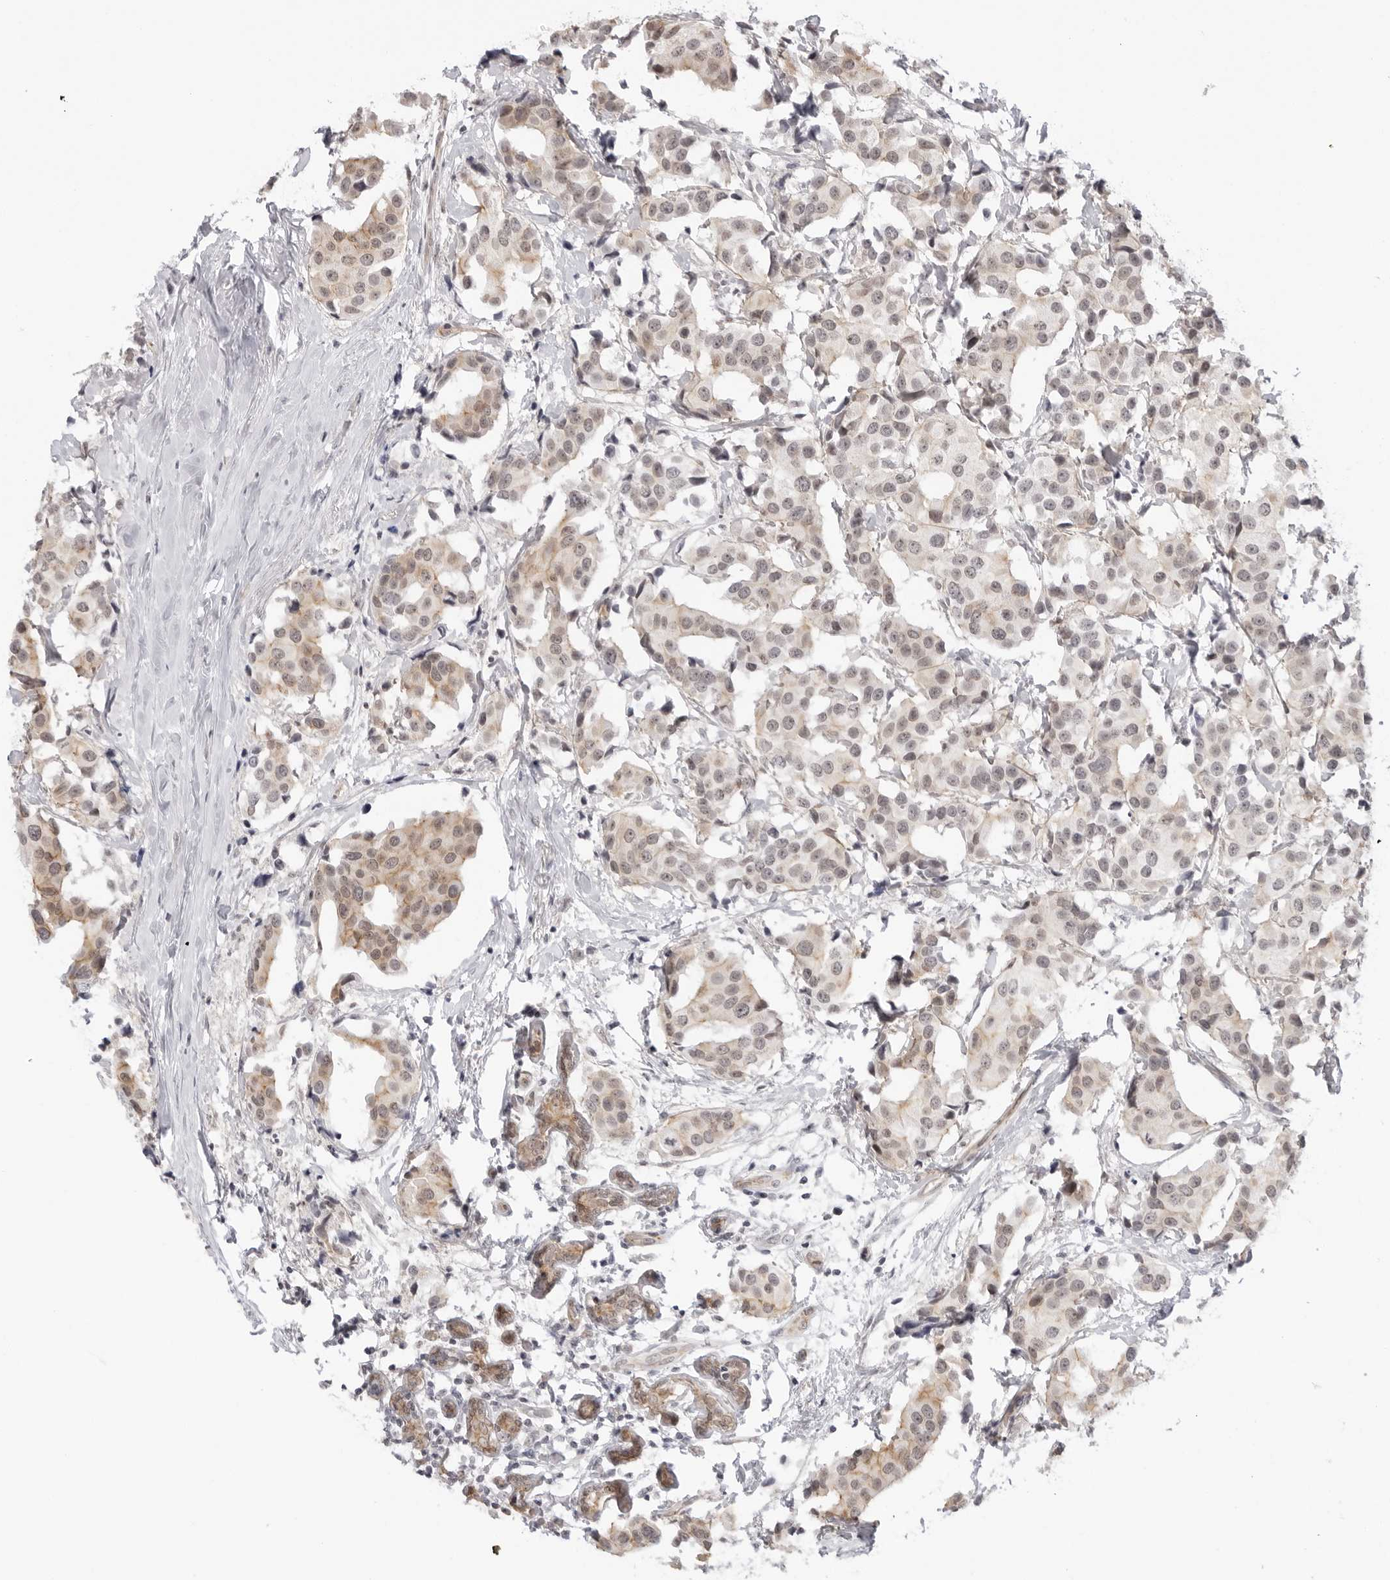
{"staining": {"intensity": "weak", "quantity": "25%-75%", "location": "cytoplasmic/membranous"}, "tissue": "breast cancer", "cell_type": "Tumor cells", "image_type": "cancer", "snomed": [{"axis": "morphology", "description": "Normal tissue, NOS"}, {"axis": "morphology", "description": "Duct carcinoma"}, {"axis": "topography", "description": "Breast"}], "caption": "This micrograph displays immunohistochemistry staining of human breast cancer, with low weak cytoplasmic/membranous positivity in approximately 25%-75% of tumor cells.", "gene": "TRAPPC3", "patient": {"sex": "female", "age": 39}}